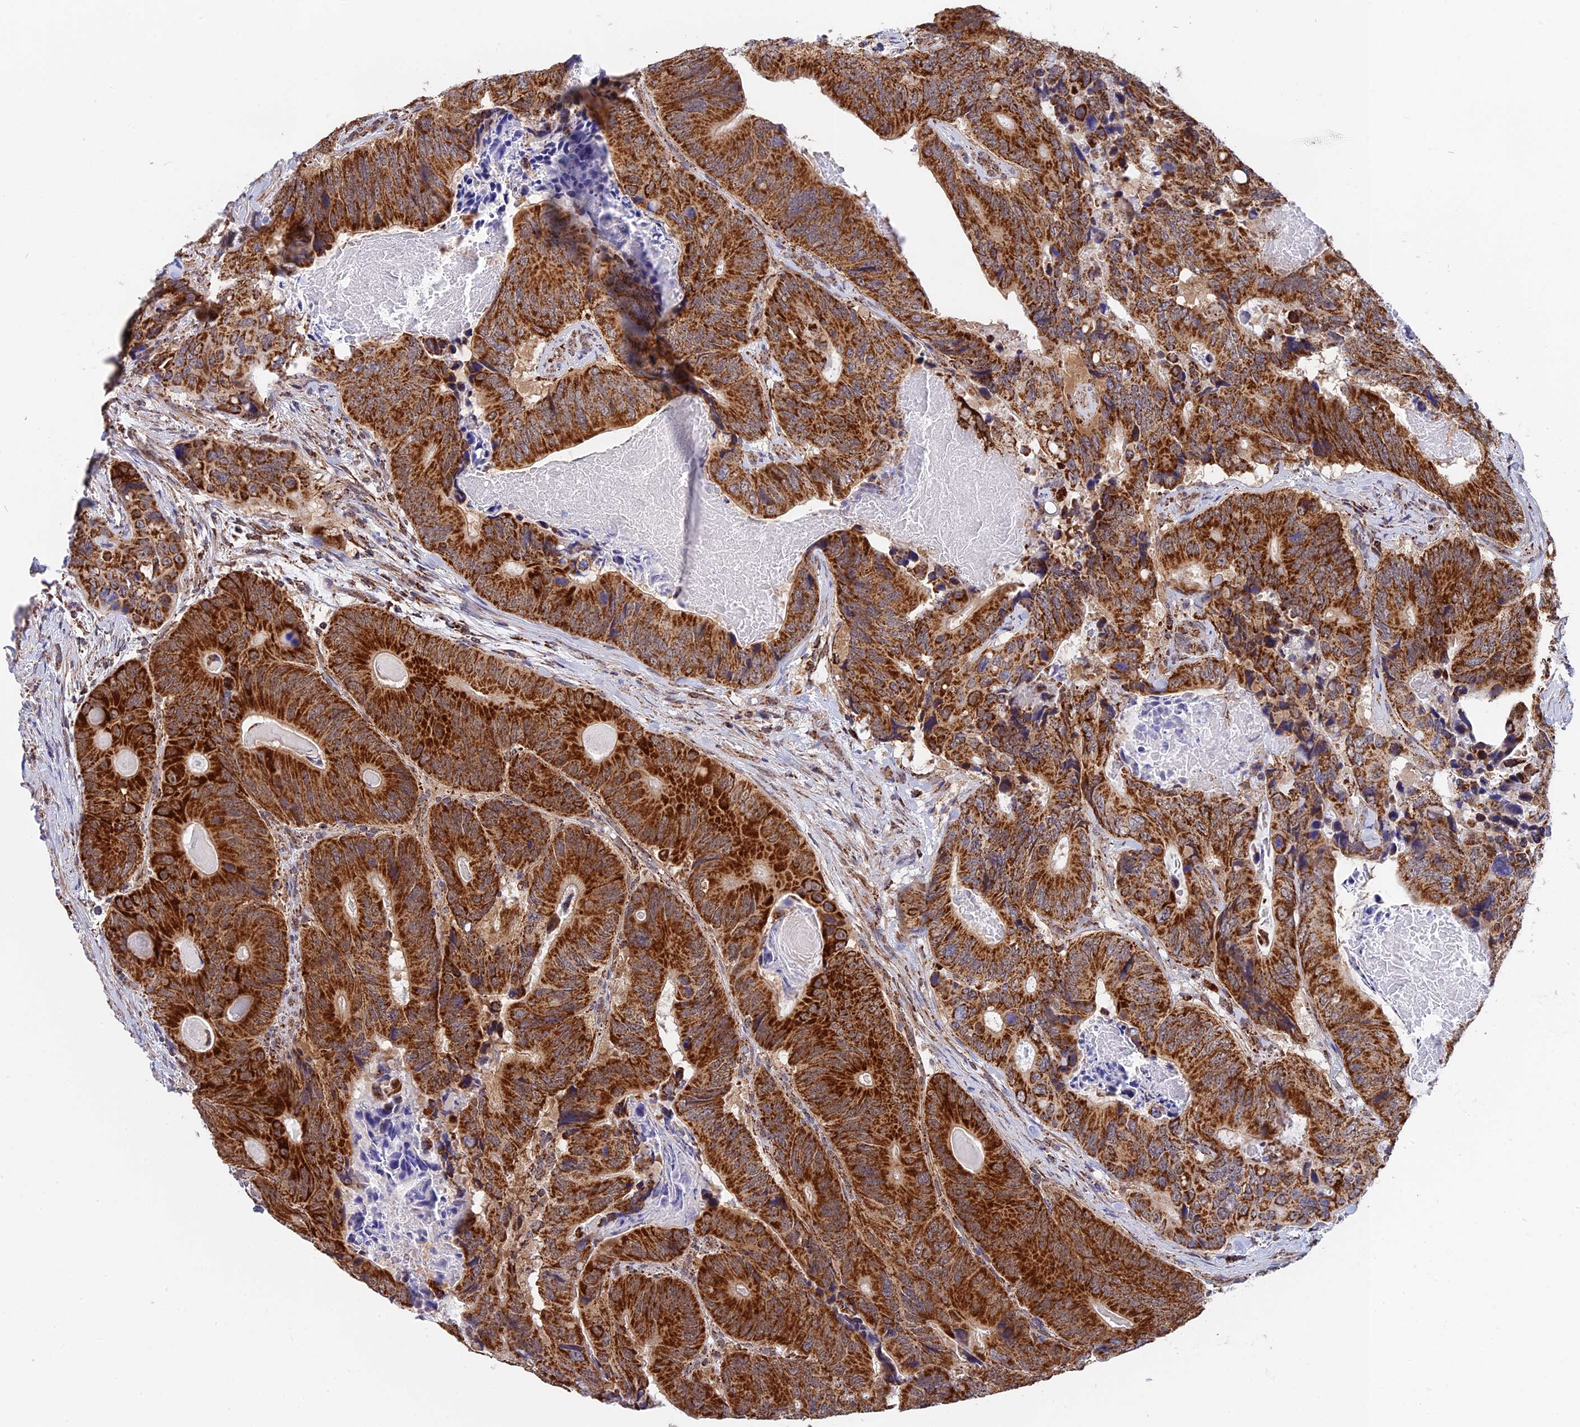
{"staining": {"intensity": "strong", "quantity": ">75%", "location": "cytoplasmic/membranous"}, "tissue": "colorectal cancer", "cell_type": "Tumor cells", "image_type": "cancer", "snomed": [{"axis": "morphology", "description": "Adenocarcinoma, NOS"}, {"axis": "topography", "description": "Colon"}], "caption": "Colorectal adenocarcinoma stained with a protein marker shows strong staining in tumor cells.", "gene": "CDC16", "patient": {"sex": "male", "age": 84}}